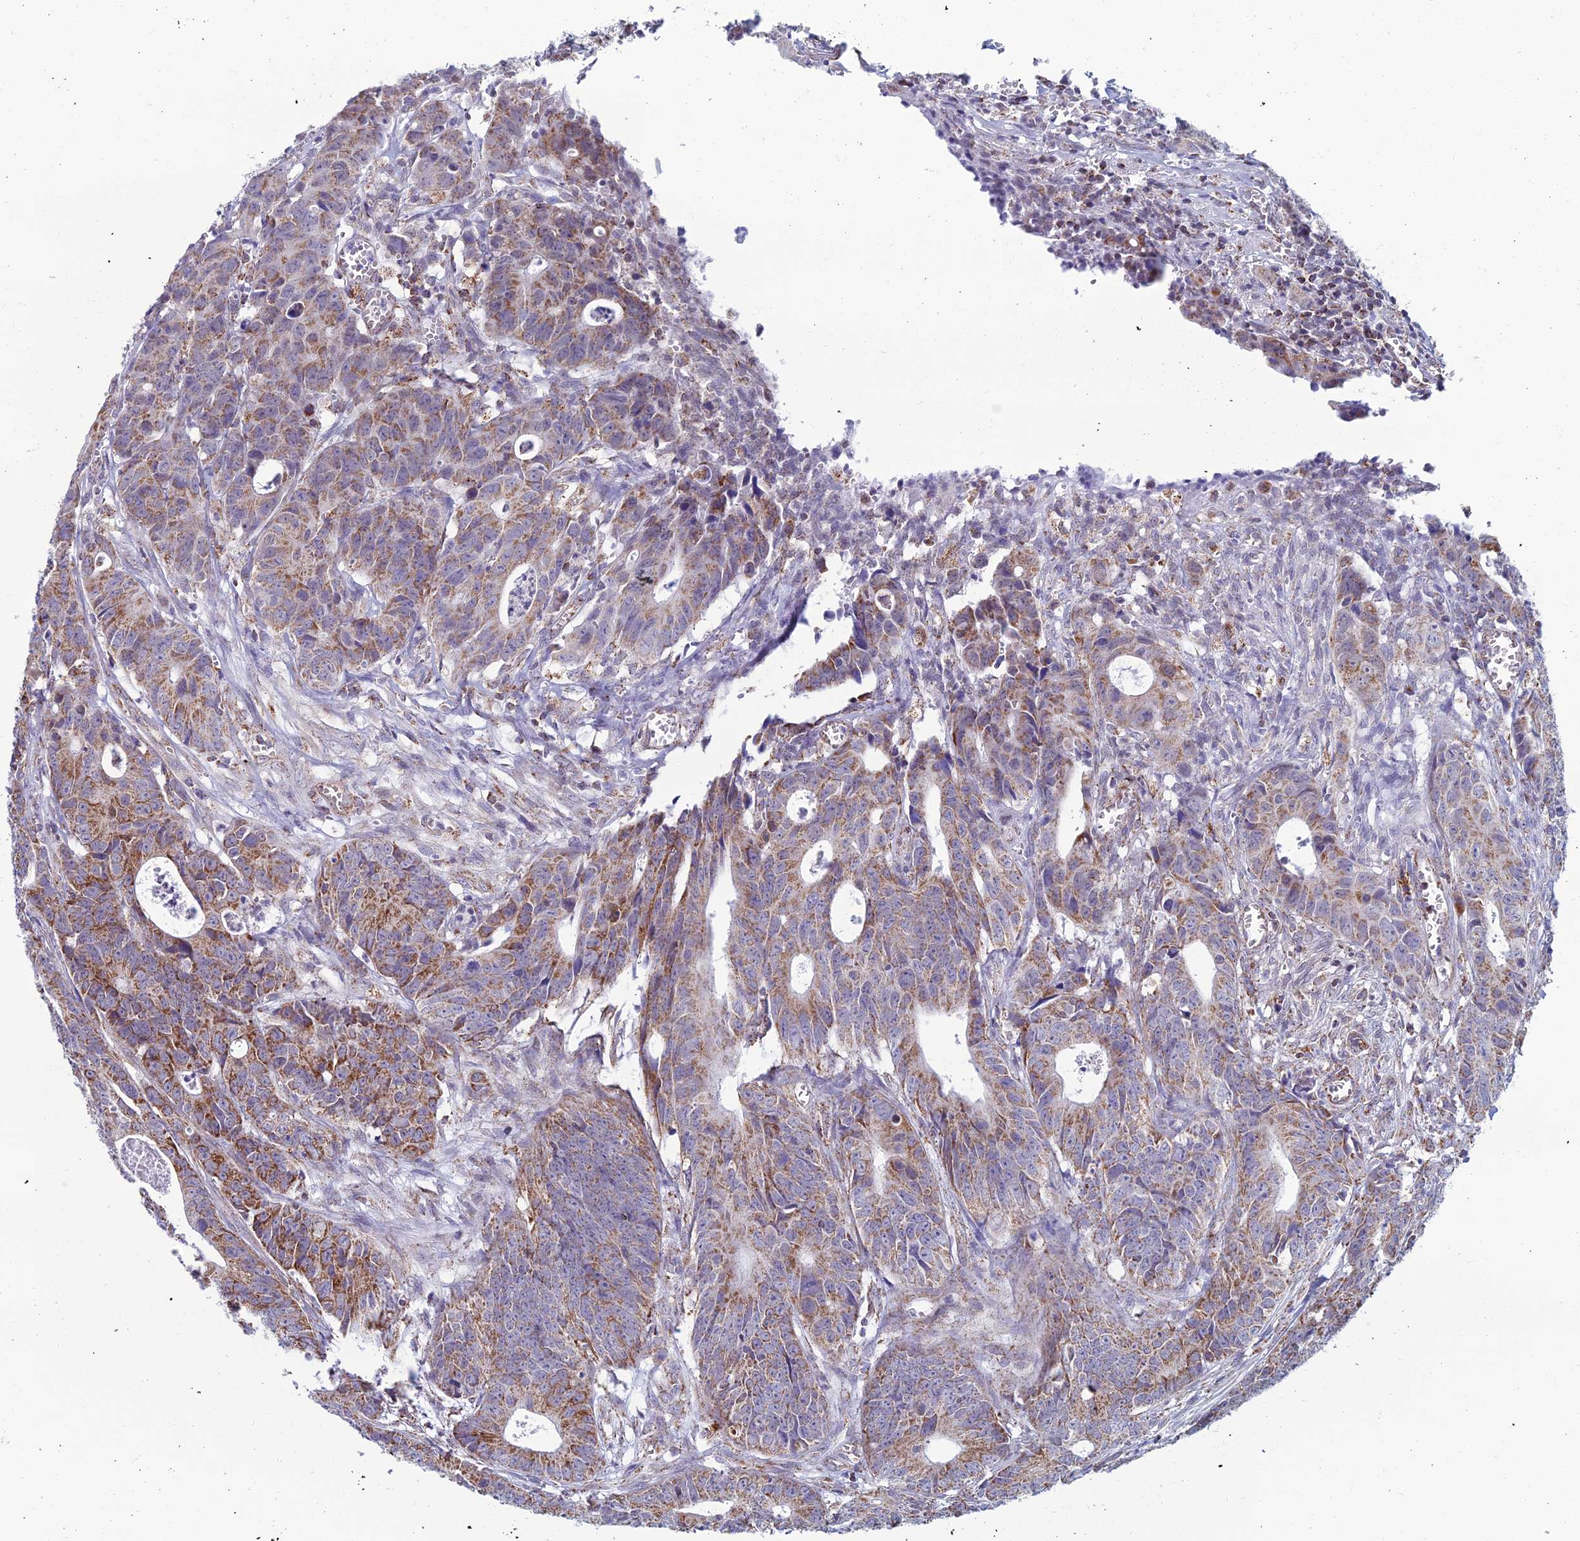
{"staining": {"intensity": "moderate", "quantity": ">75%", "location": "cytoplasmic/membranous"}, "tissue": "colorectal cancer", "cell_type": "Tumor cells", "image_type": "cancer", "snomed": [{"axis": "morphology", "description": "Adenocarcinoma, NOS"}, {"axis": "topography", "description": "Colon"}], "caption": "This micrograph demonstrates colorectal cancer stained with IHC to label a protein in brown. The cytoplasmic/membranous of tumor cells show moderate positivity for the protein. Nuclei are counter-stained blue.", "gene": "ZNG1B", "patient": {"sex": "female", "age": 57}}